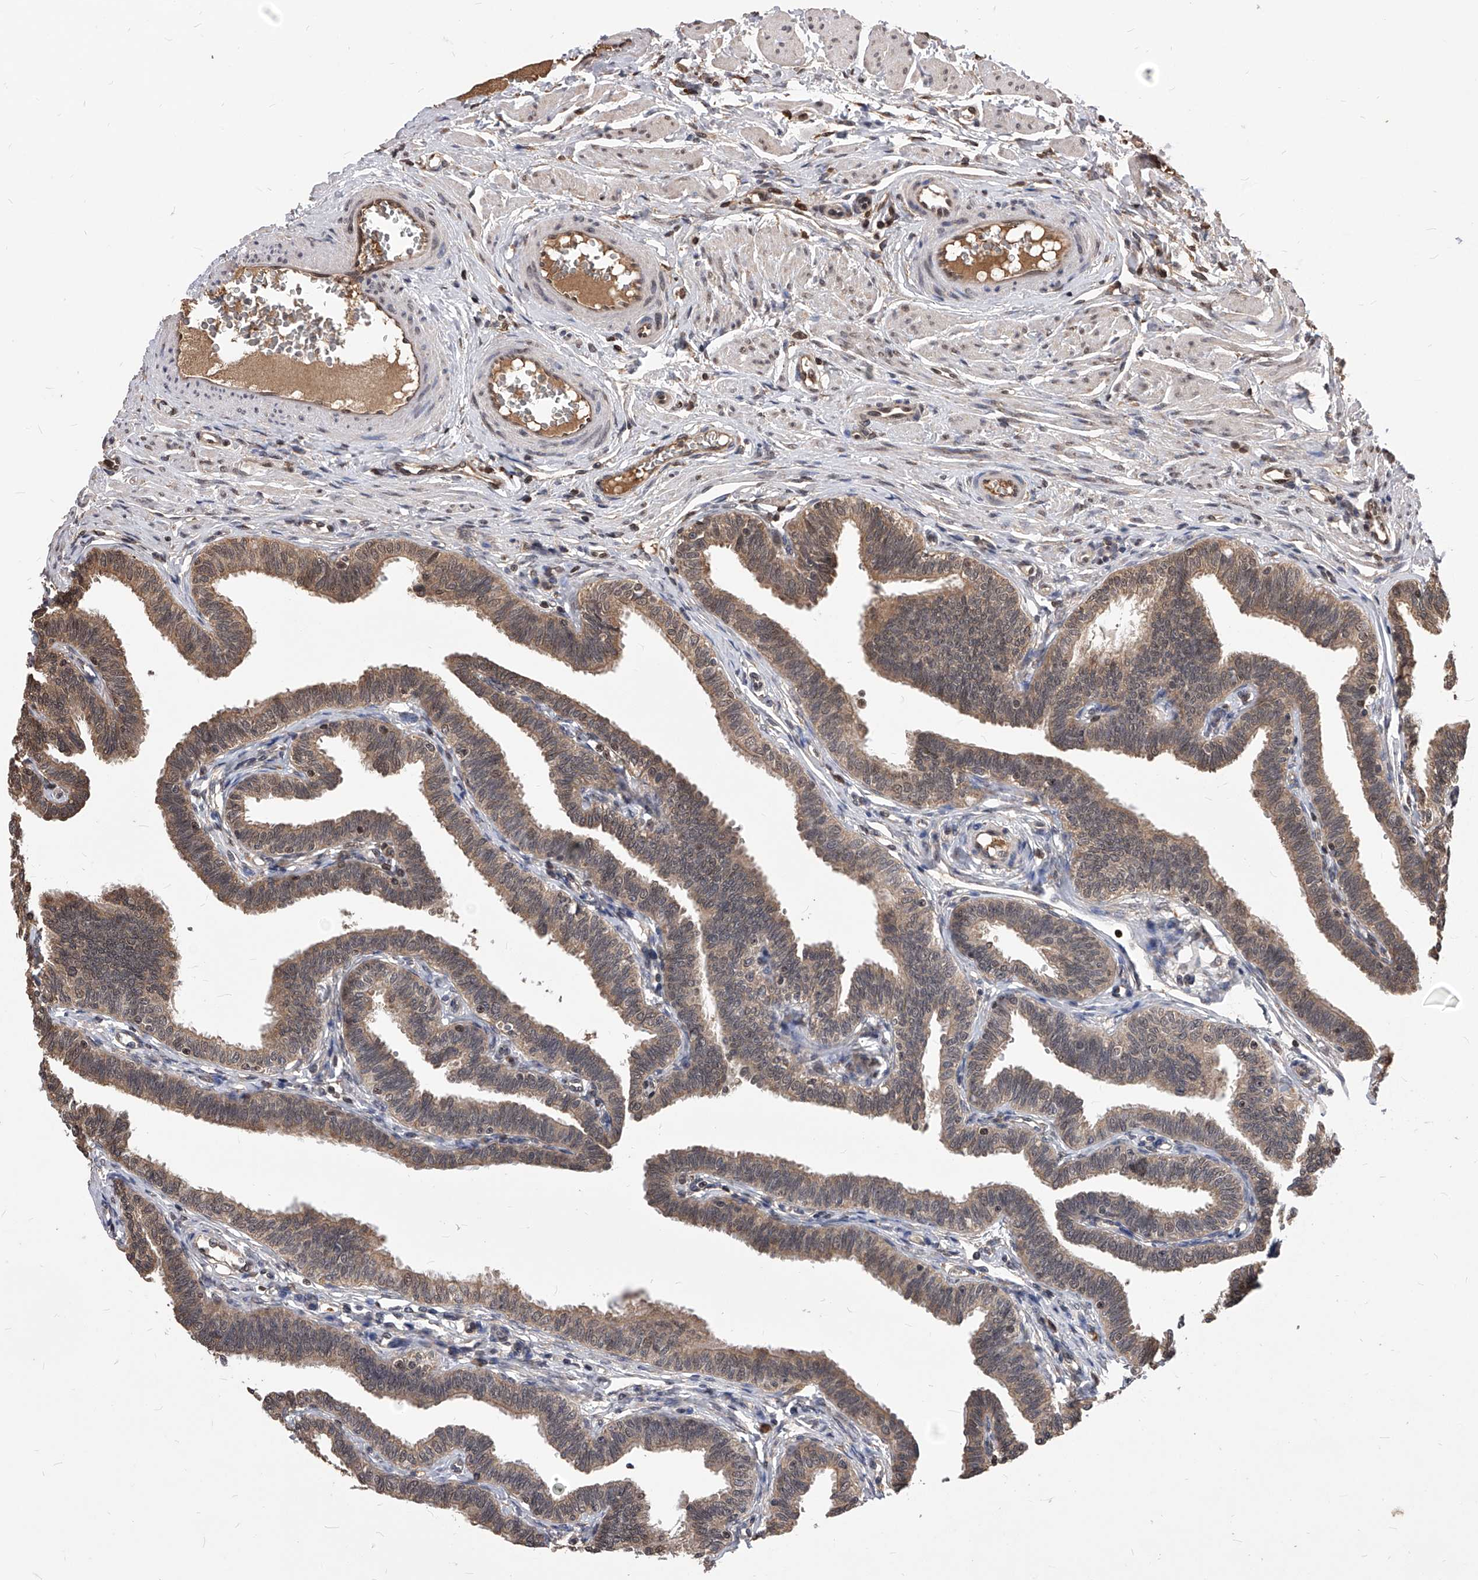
{"staining": {"intensity": "moderate", "quantity": "25%-75%", "location": "cytoplasmic/membranous"}, "tissue": "fallopian tube", "cell_type": "Glandular cells", "image_type": "normal", "snomed": [{"axis": "morphology", "description": "Normal tissue, NOS"}, {"axis": "topography", "description": "Fallopian tube"}, {"axis": "topography", "description": "Ovary"}], "caption": "This micrograph shows immunohistochemistry staining of normal human fallopian tube, with medium moderate cytoplasmic/membranous expression in approximately 25%-75% of glandular cells.", "gene": "ID1", "patient": {"sex": "female", "age": 23}}